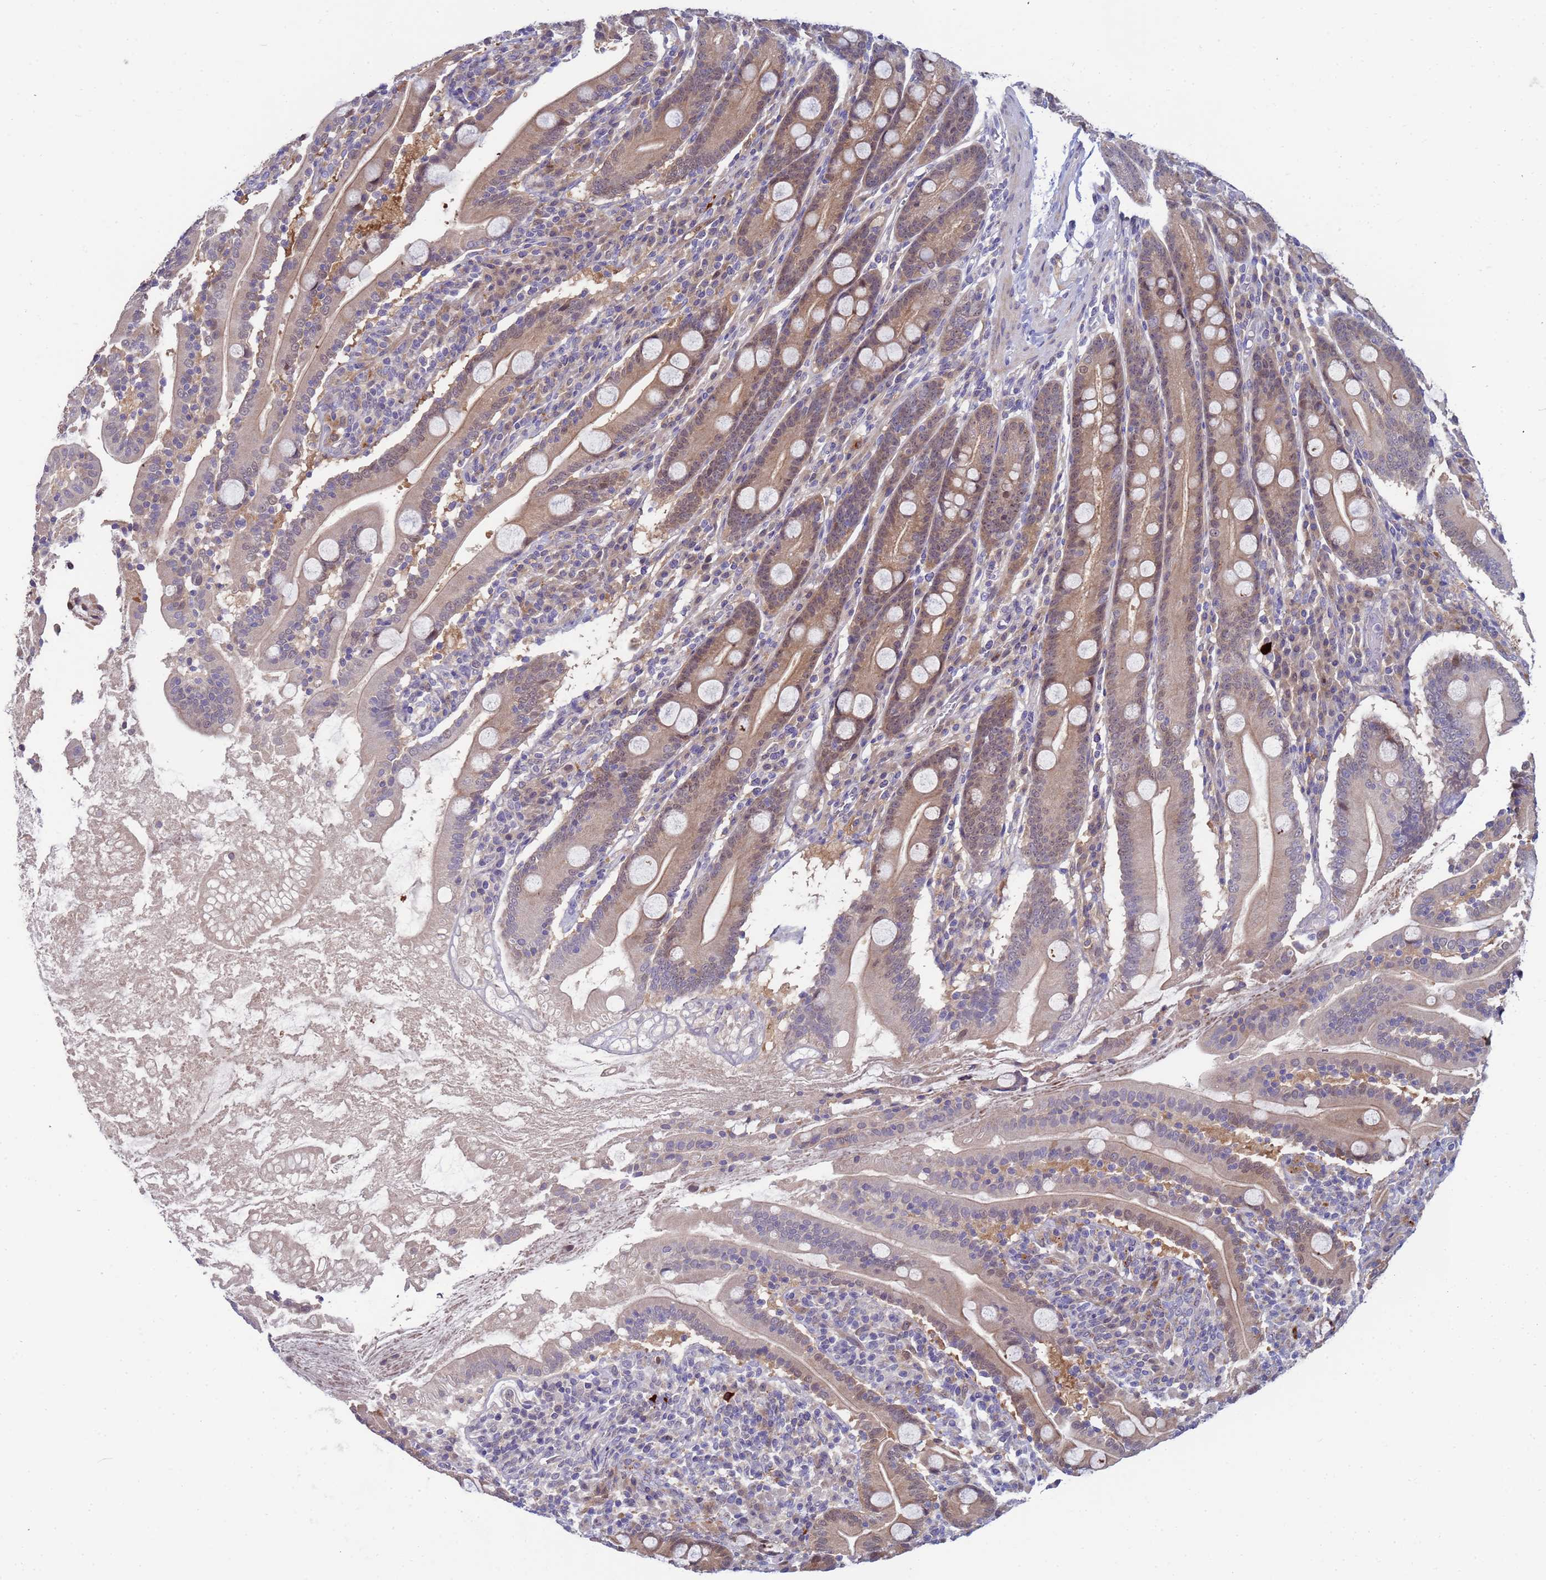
{"staining": {"intensity": "moderate", "quantity": "25%-75%", "location": "cytoplasmic/membranous,nuclear"}, "tissue": "duodenum", "cell_type": "Glandular cells", "image_type": "normal", "snomed": [{"axis": "morphology", "description": "Normal tissue, NOS"}, {"axis": "topography", "description": "Duodenum"}], "caption": "Moderate cytoplasmic/membranous,nuclear staining for a protein is appreciated in approximately 25%-75% of glandular cells of normal duodenum using IHC.", "gene": "ENOSF1", "patient": {"sex": "male", "age": 35}}